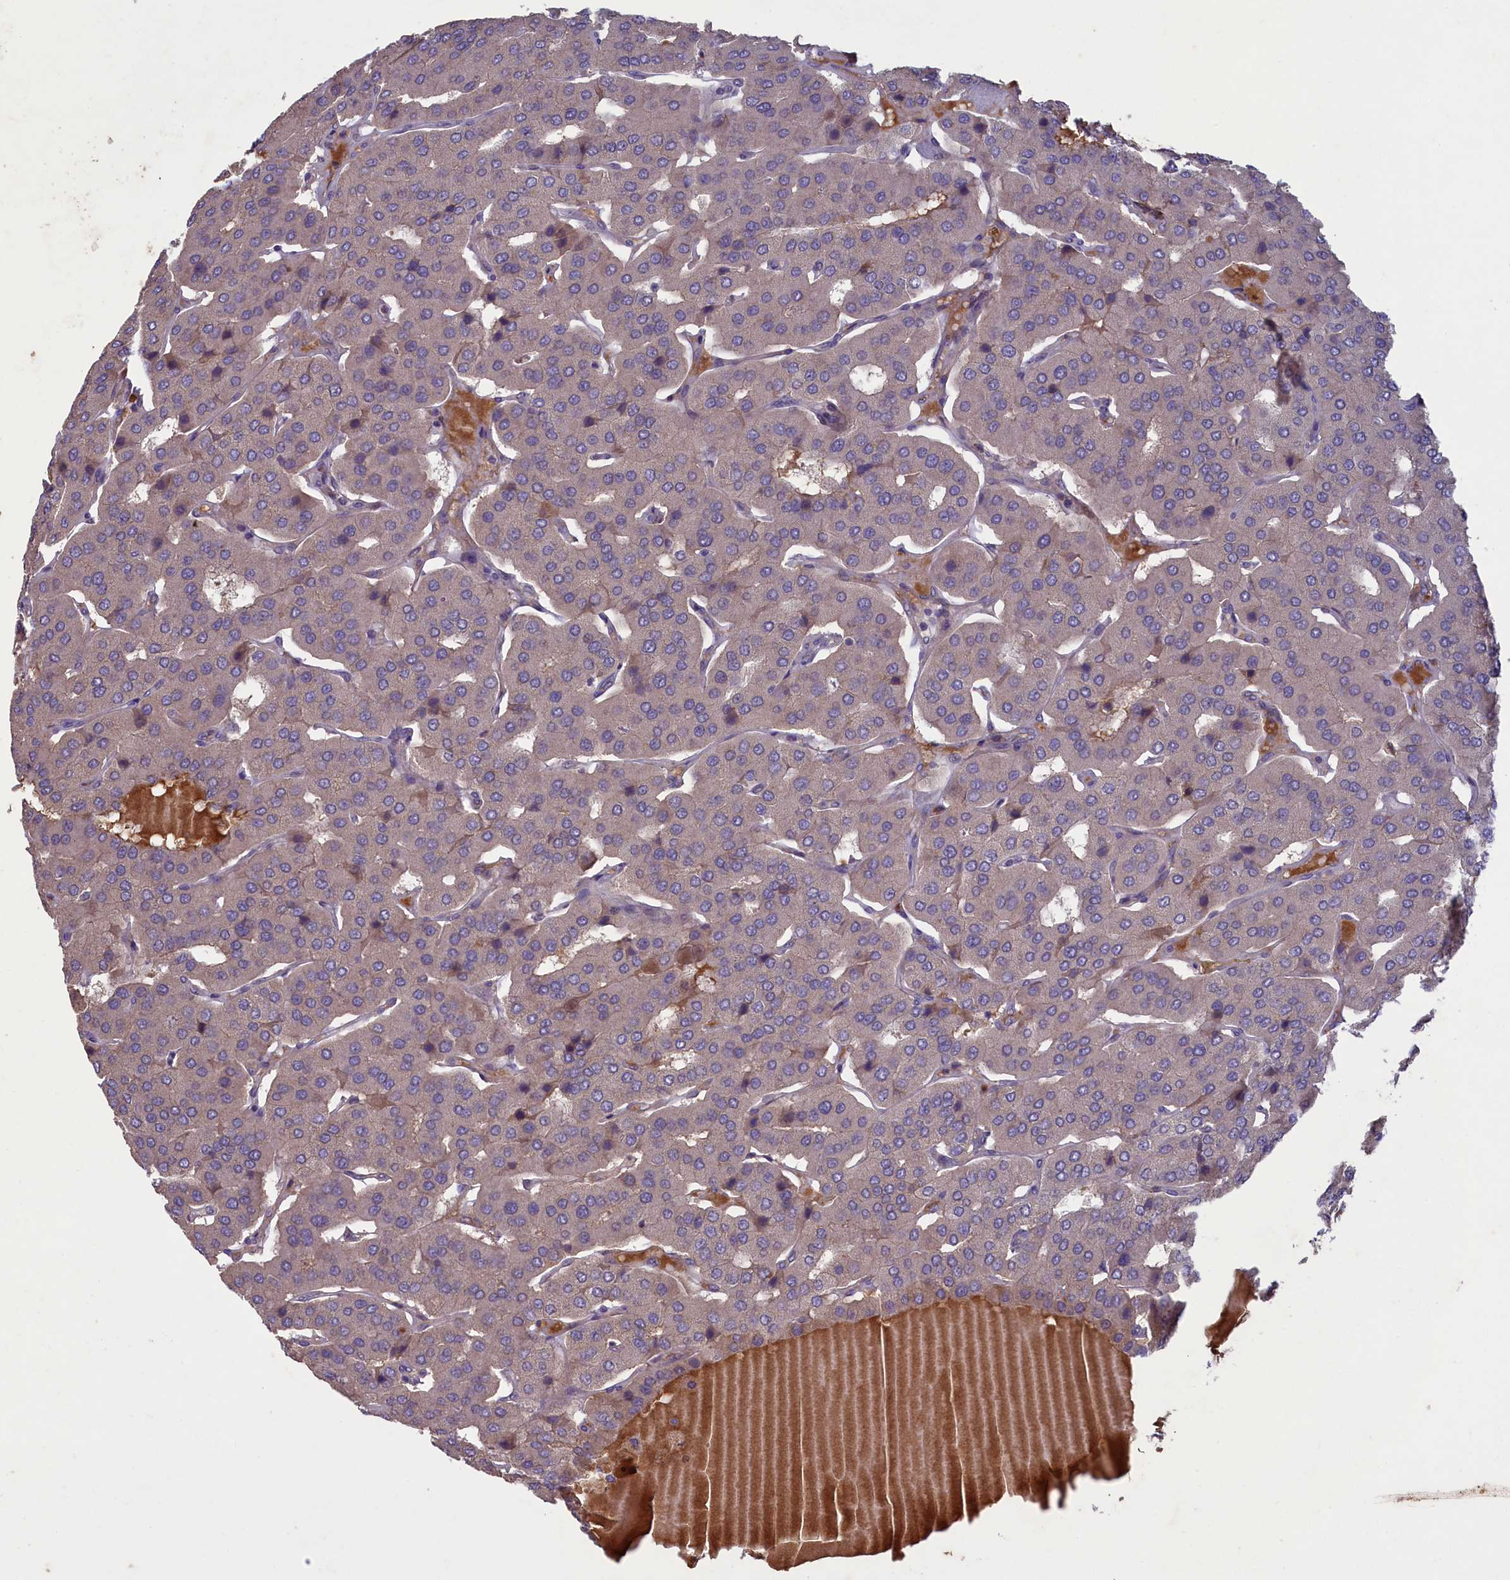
{"staining": {"intensity": "negative", "quantity": "none", "location": "none"}, "tissue": "parathyroid gland", "cell_type": "Glandular cells", "image_type": "normal", "snomed": [{"axis": "morphology", "description": "Normal tissue, NOS"}, {"axis": "morphology", "description": "Adenoma, NOS"}, {"axis": "topography", "description": "Parathyroid gland"}], "caption": "An immunohistochemistry (IHC) photomicrograph of unremarkable parathyroid gland is shown. There is no staining in glandular cells of parathyroid gland.", "gene": "ATF7IP2", "patient": {"sex": "female", "age": 86}}